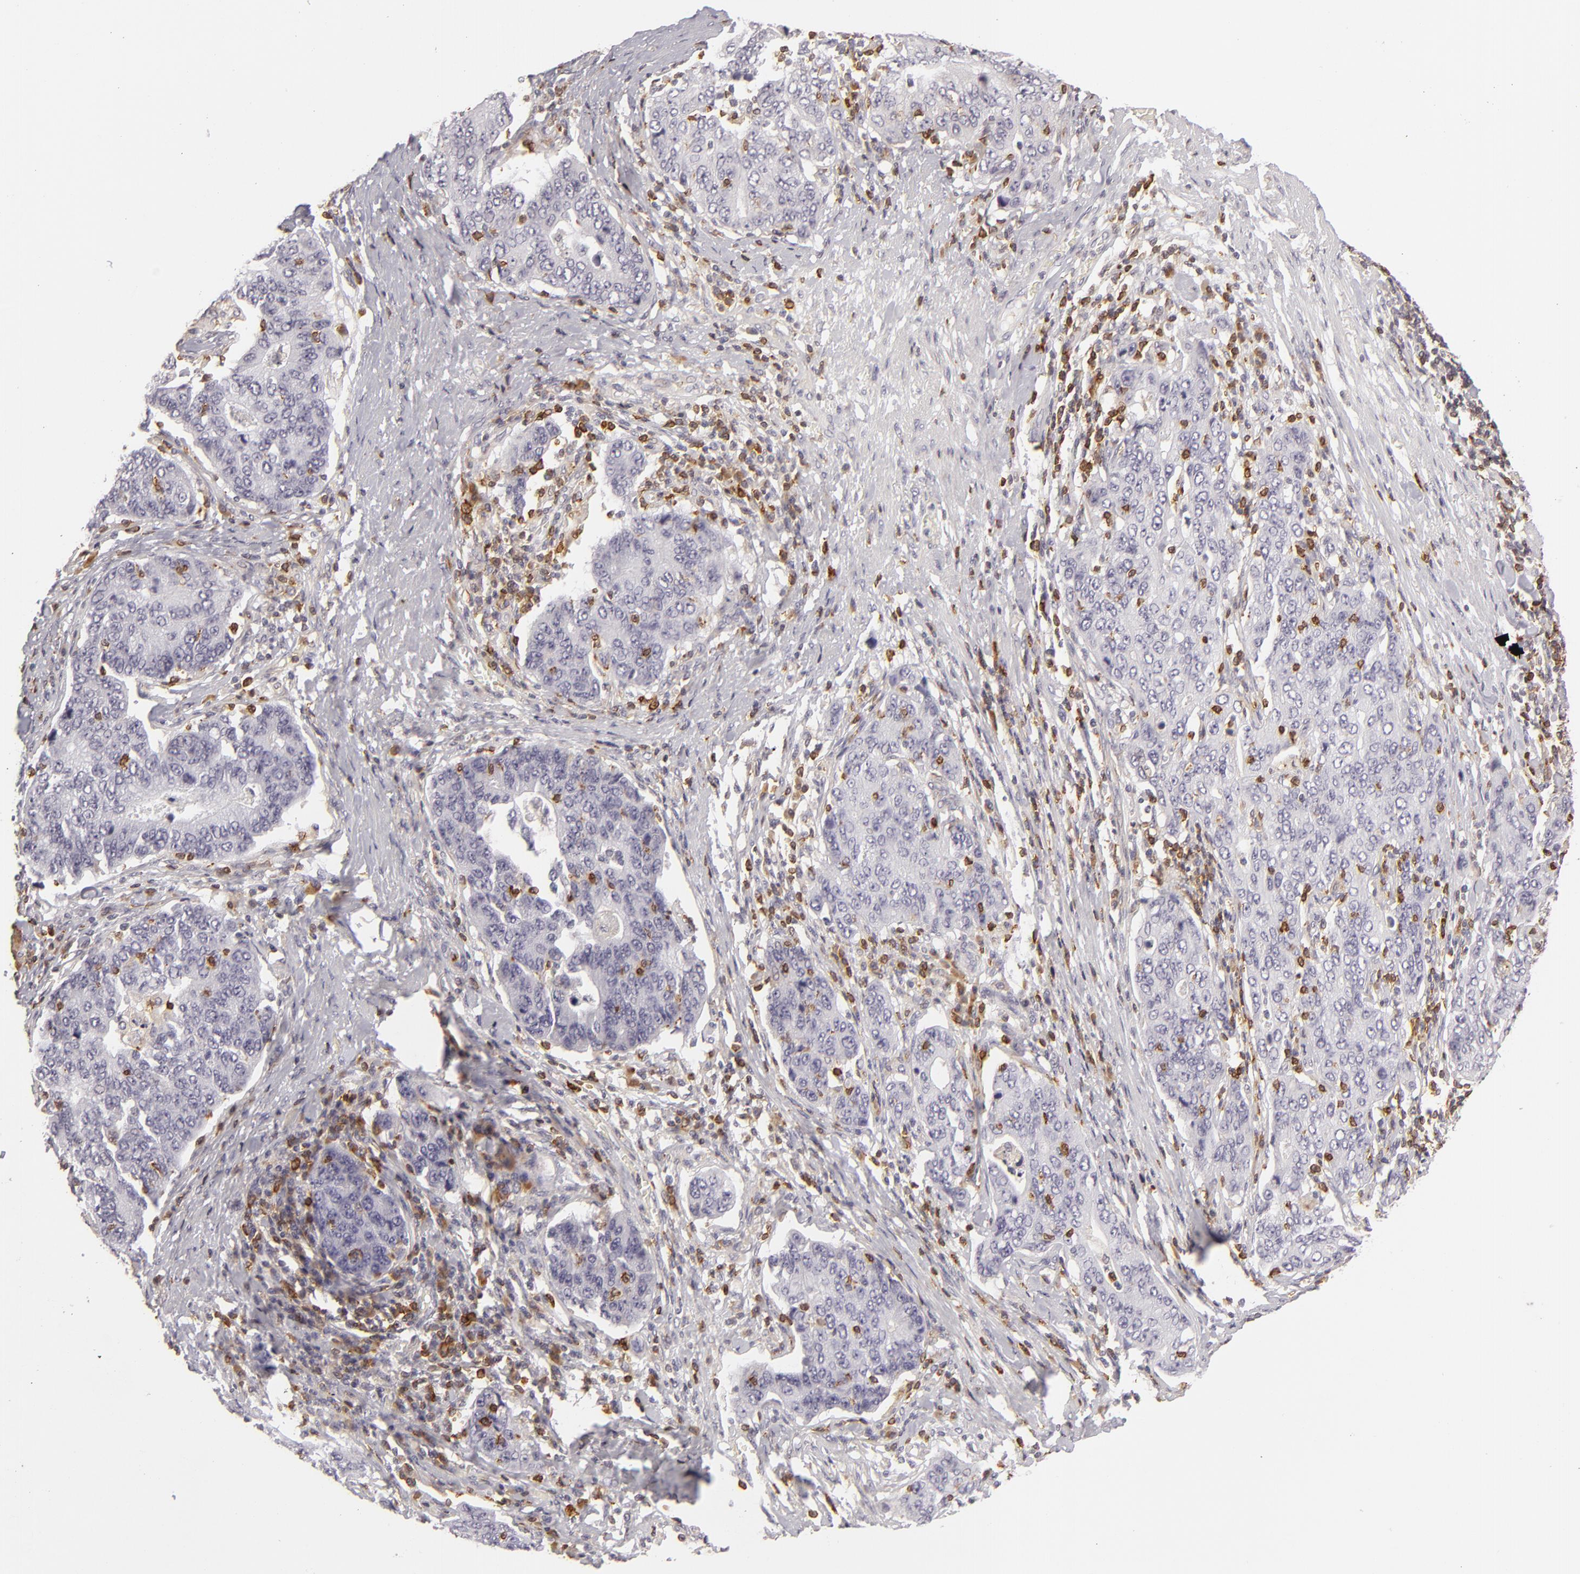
{"staining": {"intensity": "negative", "quantity": "none", "location": "none"}, "tissue": "stomach cancer", "cell_type": "Tumor cells", "image_type": "cancer", "snomed": [{"axis": "morphology", "description": "Adenocarcinoma, NOS"}, {"axis": "topography", "description": "Esophagus"}, {"axis": "topography", "description": "Stomach"}], "caption": "IHC histopathology image of neoplastic tissue: stomach adenocarcinoma stained with DAB reveals no significant protein expression in tumor cells.", "gene": "APOBEC3G", "patient": {"sex": "male", "age": 74}}